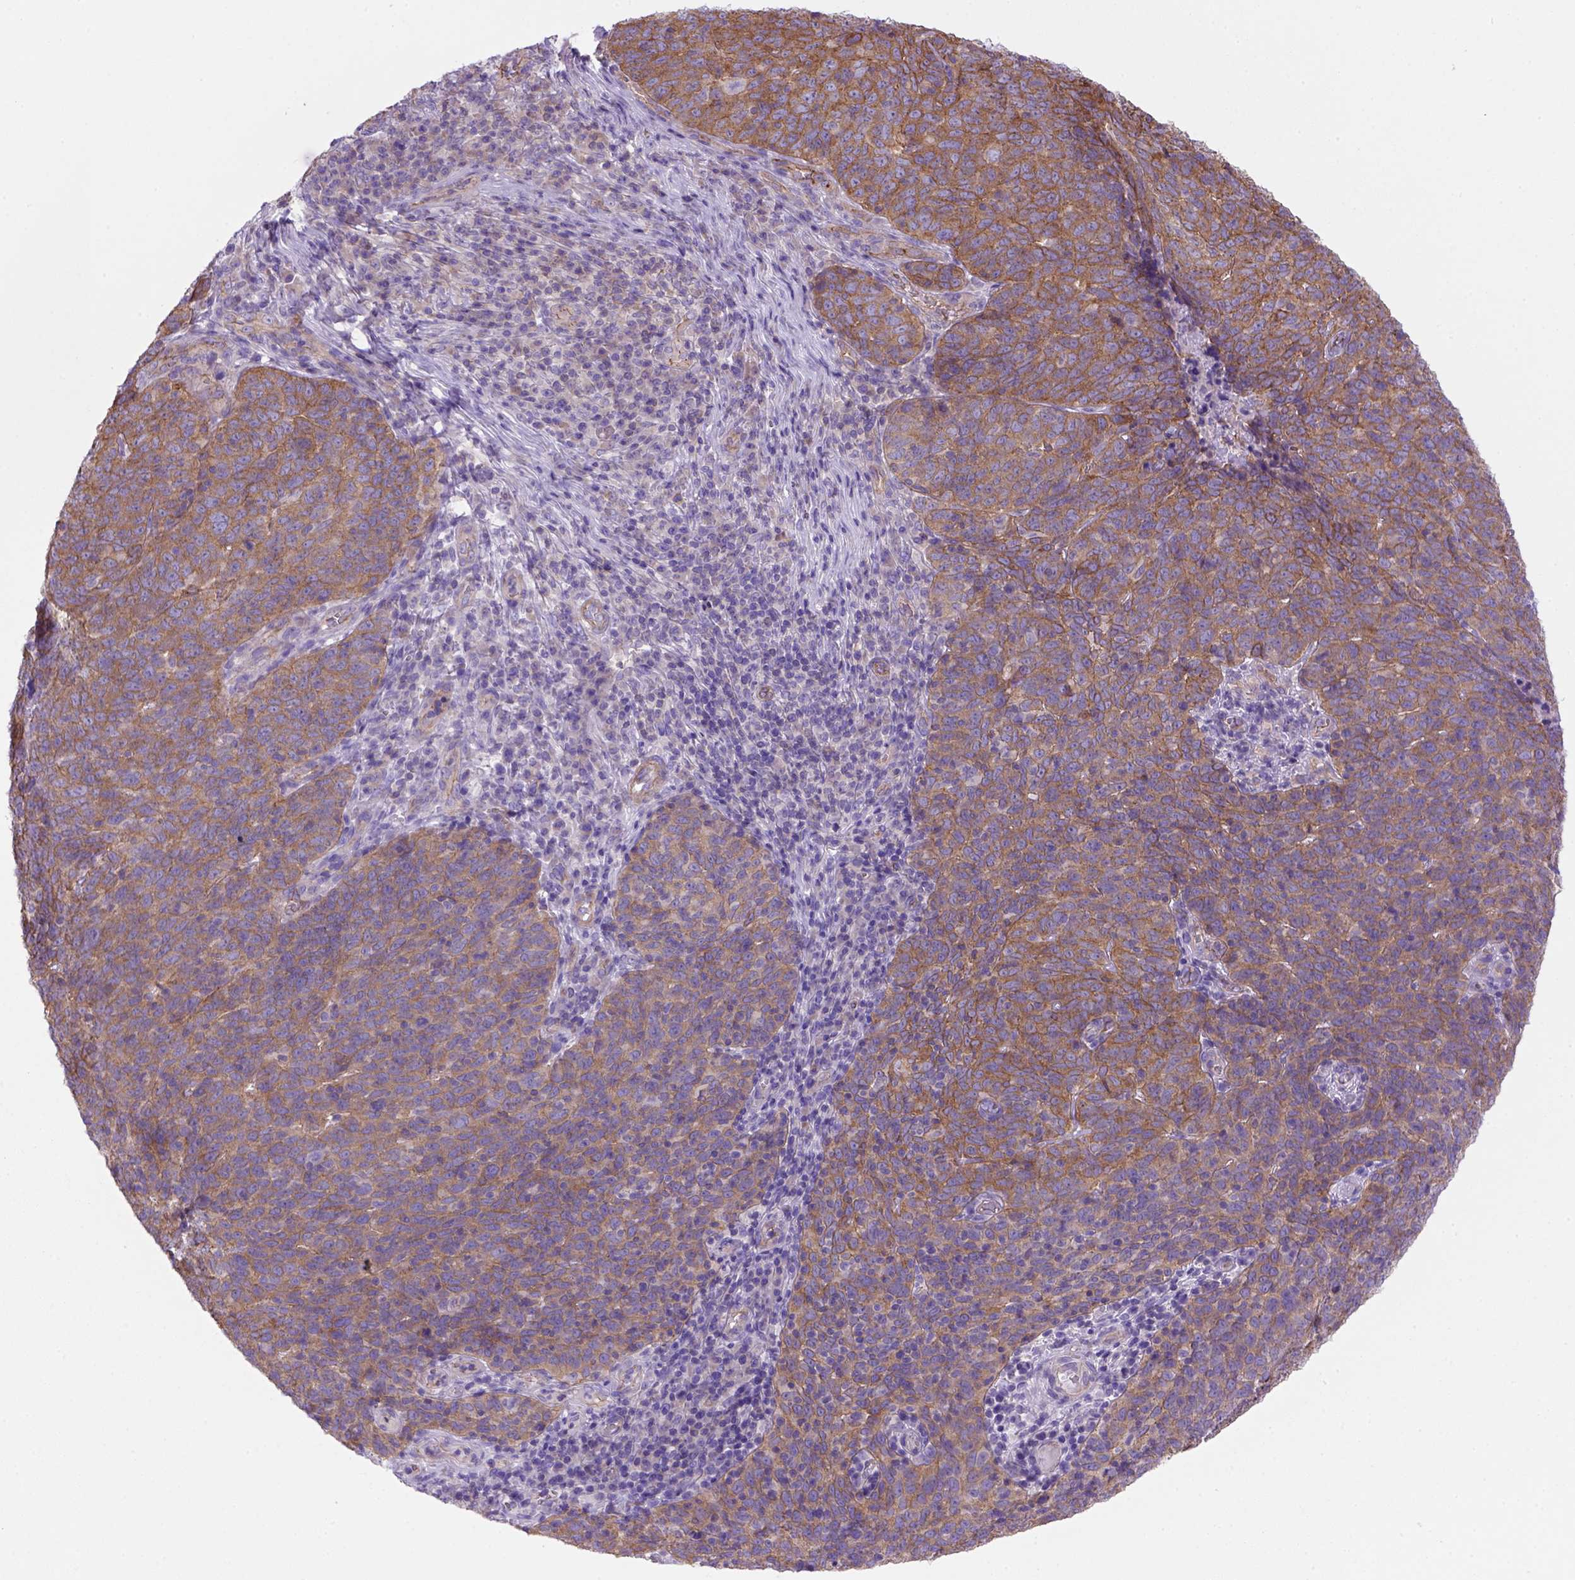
{"staining": {"intensity": "strong", "quantity": ">75%", "location": "cytoplasmic/membranous"}, "tissue": "skin cancer", "cell_type": "Tumor cells", "image_type": "cancer", "snomed": [{"axis": "morphology", "description": "Squamous cell carcinoma, NOS"}, {"axis": "topography", "description": "Skin"}, {"axis": "topography", "description": "Anal"}], "caption": "Immunohistochemical staining of skin cancer shows strong cytoplasmic/membranous protein expression in about >75% of tumor cells. The protein of interest is stained brown, and the nuclei are stained in blue (DAB (3,3'-diaminobenzidine) IHC with brightfield microscopy, high magnification).", "gene": "PEX12", "patient": {"sex": "female", "age": 51}}